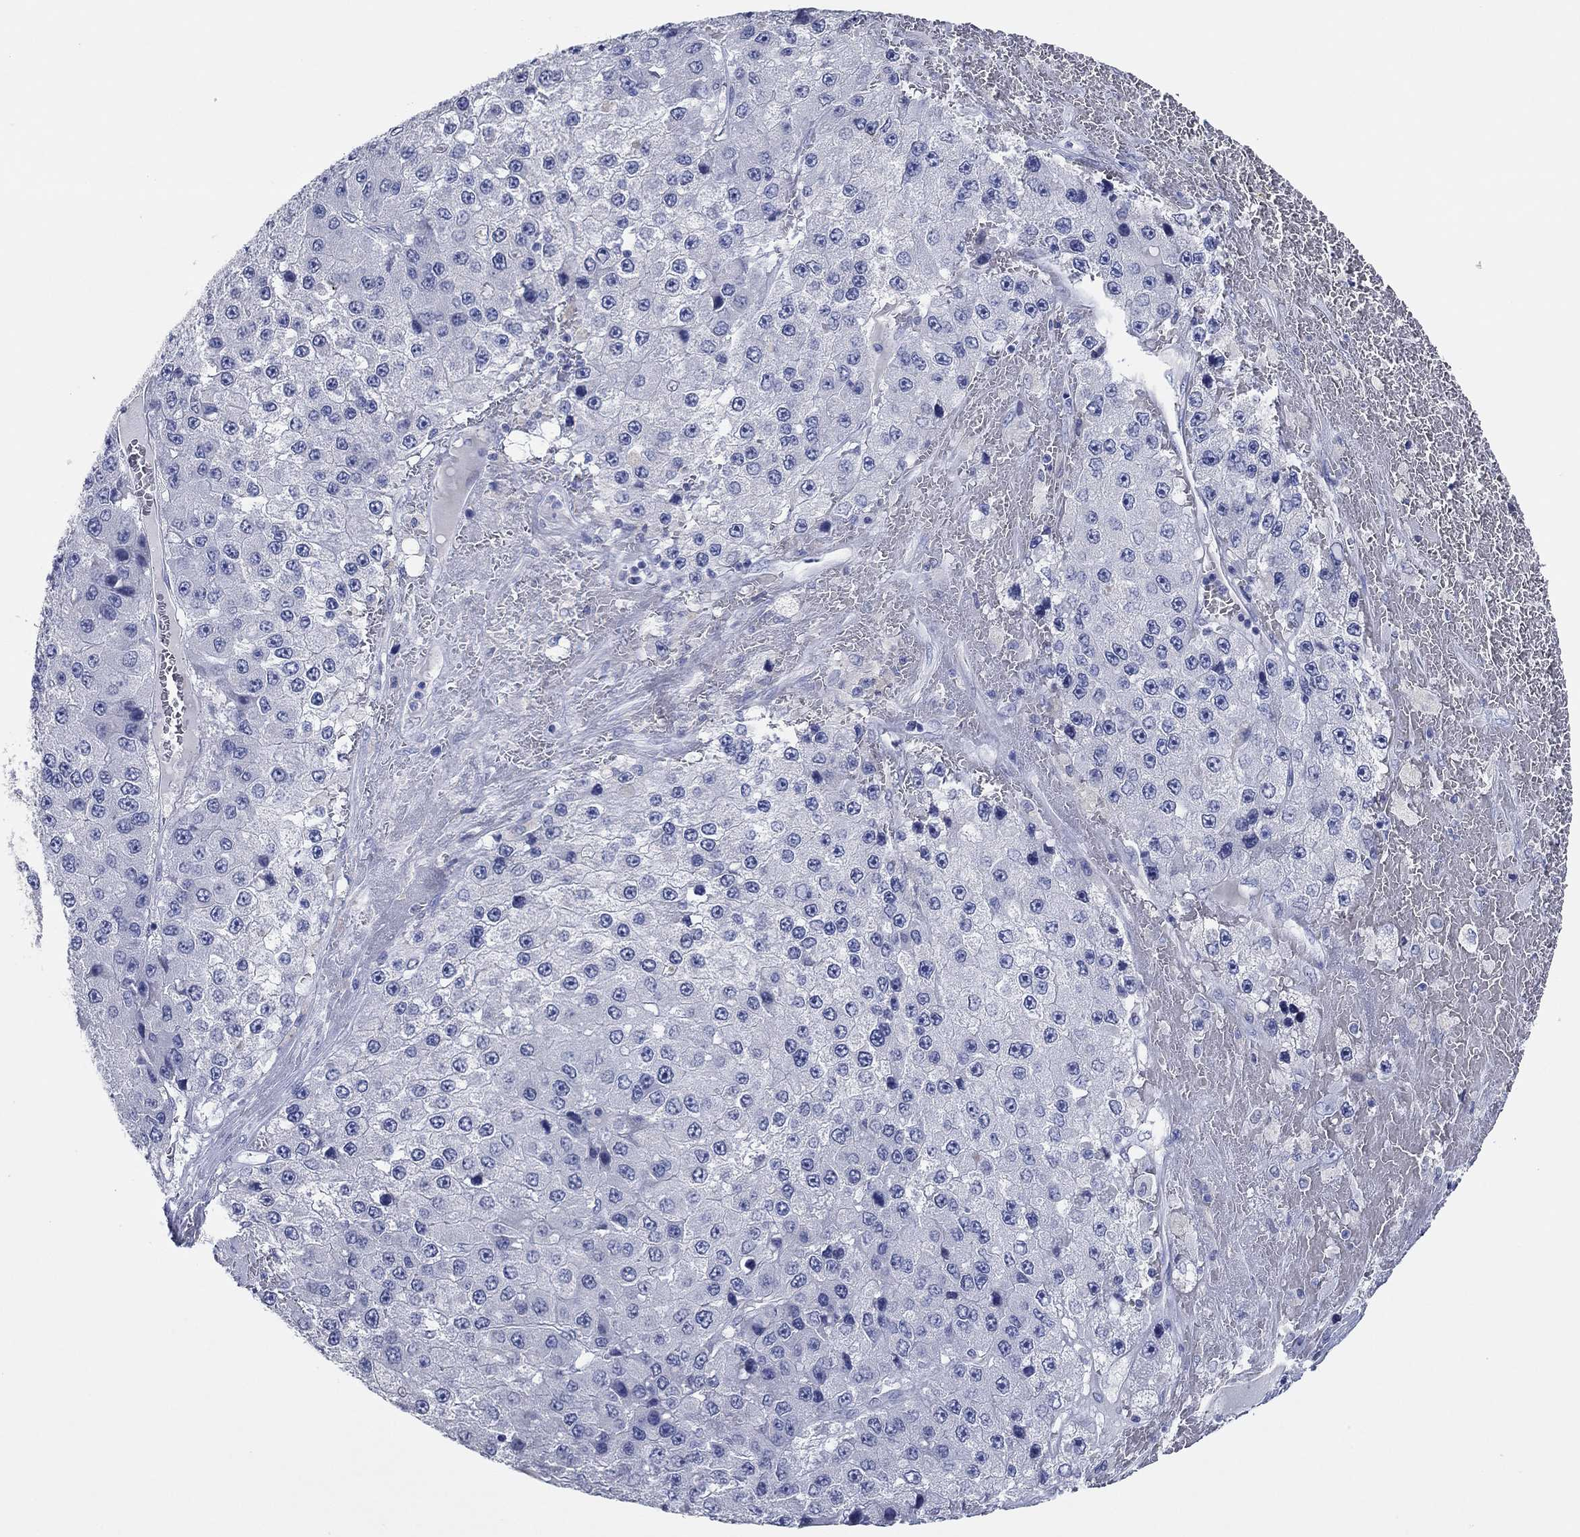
{"staining": {"intensity": "negative", "quantity": "none", "location": "none"}, "tissue": "liver cancer", "cell_type": "Tumor cells", "image_type": "cancer", "snomed": [{"axis": "morphology", "description": "Carcinoma, Hepatocellular, NOS"}, {"axis": "topography", "description": "Liver"}], "caption": "High magnification brightfield microscopy of liver cancer (hepatocellular carcinoma) stained with DAB (brown) and counterstained with hematoxylin (blue): tumor cells show no significant positivity.", "gene": "POU5F1", "patient": {"sex": "female", "age": 73}}